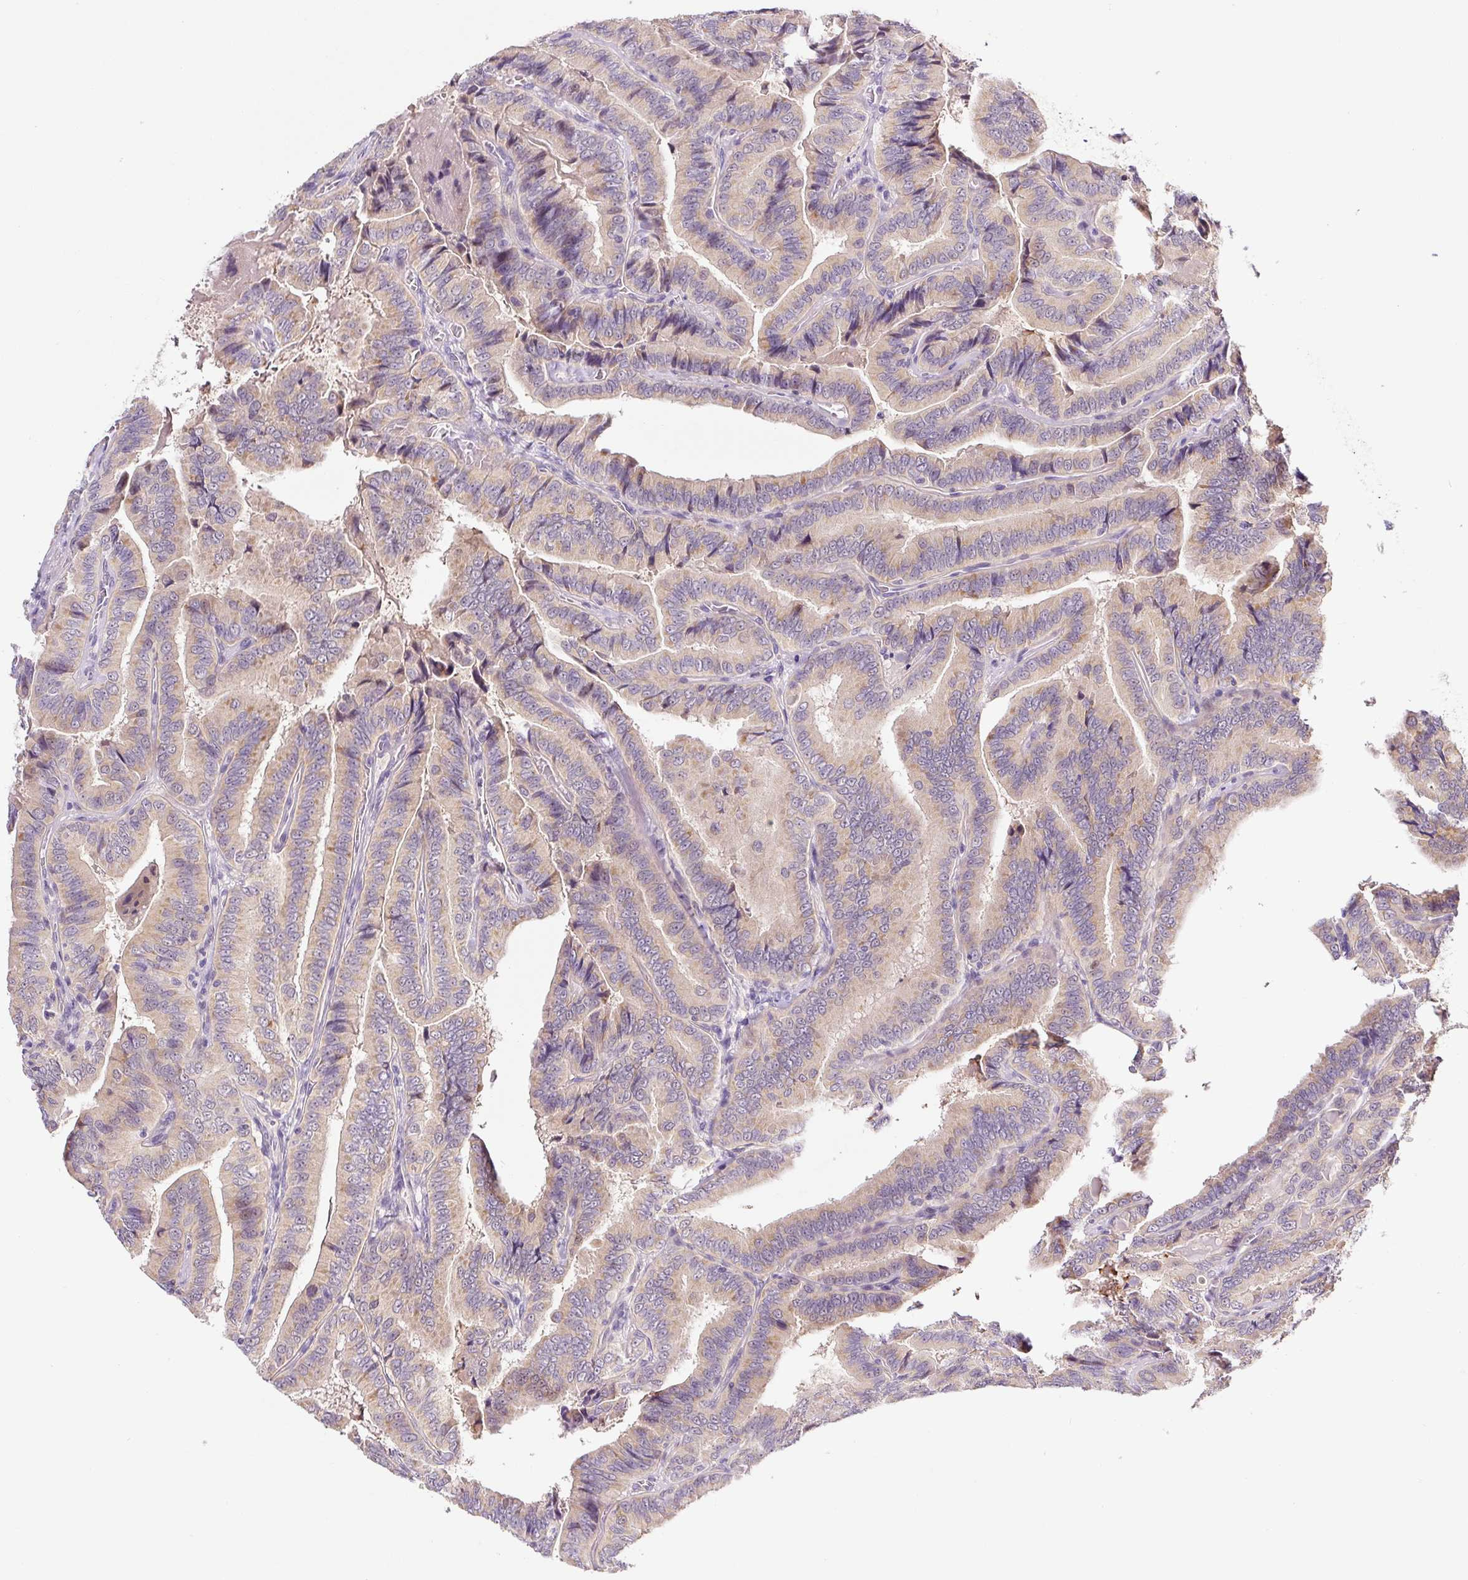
{"staining": {"intensity": "weak", "quantity": "25%-75%", "location": "cytoplasmic/membranous"}, "tissue": "thyroid cancer", "cell_type": "Tumor cells", "image_type": "cancer", "snomed": [{"axis": "morphology", "description": "Papillary adenocarcinoma, NOS"}, {"axis": "topography", "description": "Thyroid gland"}], "caption": "A photomicrograph showing weak cytoplasmic/membranous staining in about 25%-75% of tumor cells in papillary adenocarcinoma (thyroid), as visualized by brown immunohistochemical staining.", "gene": "PRKAA2", "patient": {"sex": "male", "age": 61}}